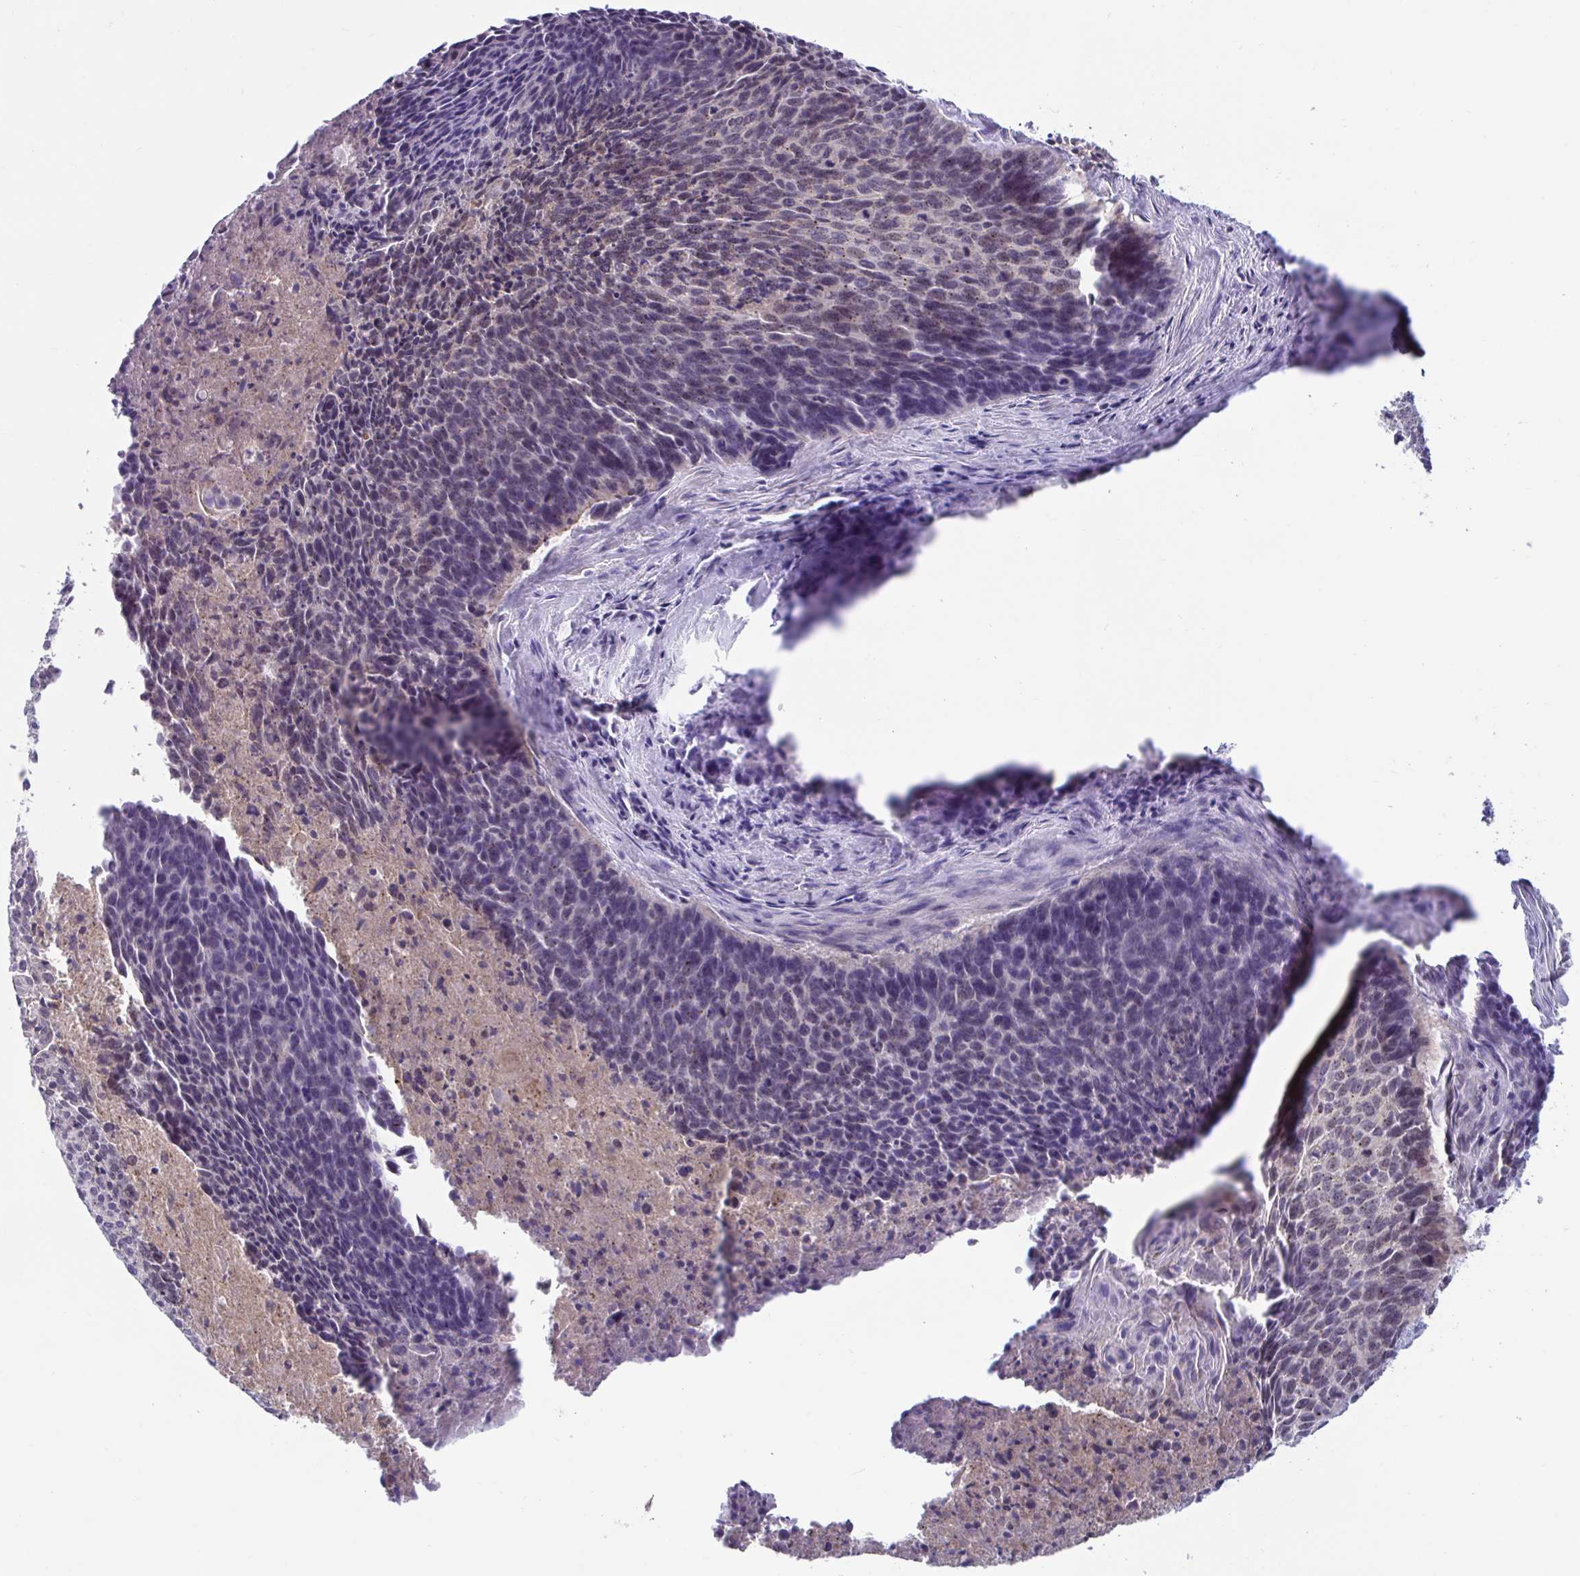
{"staining": {"intensity": "weak", "quantity": "25%-75%", "location": "cytoplasmic/membranous,nuclear"}, "tissue": "cervical cancer", "cell_type": "Tumor cells", "image_type": "cancer", "snomed": [{"axis": "morphology", "description": "Squamous cell carcinoma, NOS"}, {"axis": "topography", "description": "Cervix"}], "caption": "Cervical cancer was stained to show a protein in brown. There is low levels of weak cytoplasmic/membranous and nuclear expression in about 25%-75% of tumor cells. (Stains: DAB (3,3'-diaminobenzidine) in brown, nuclei in blue, Microscopy: brightfield microscopy at high magnification).", "gene": "IST1", "patient": {"sex": "female", "age": 55}}